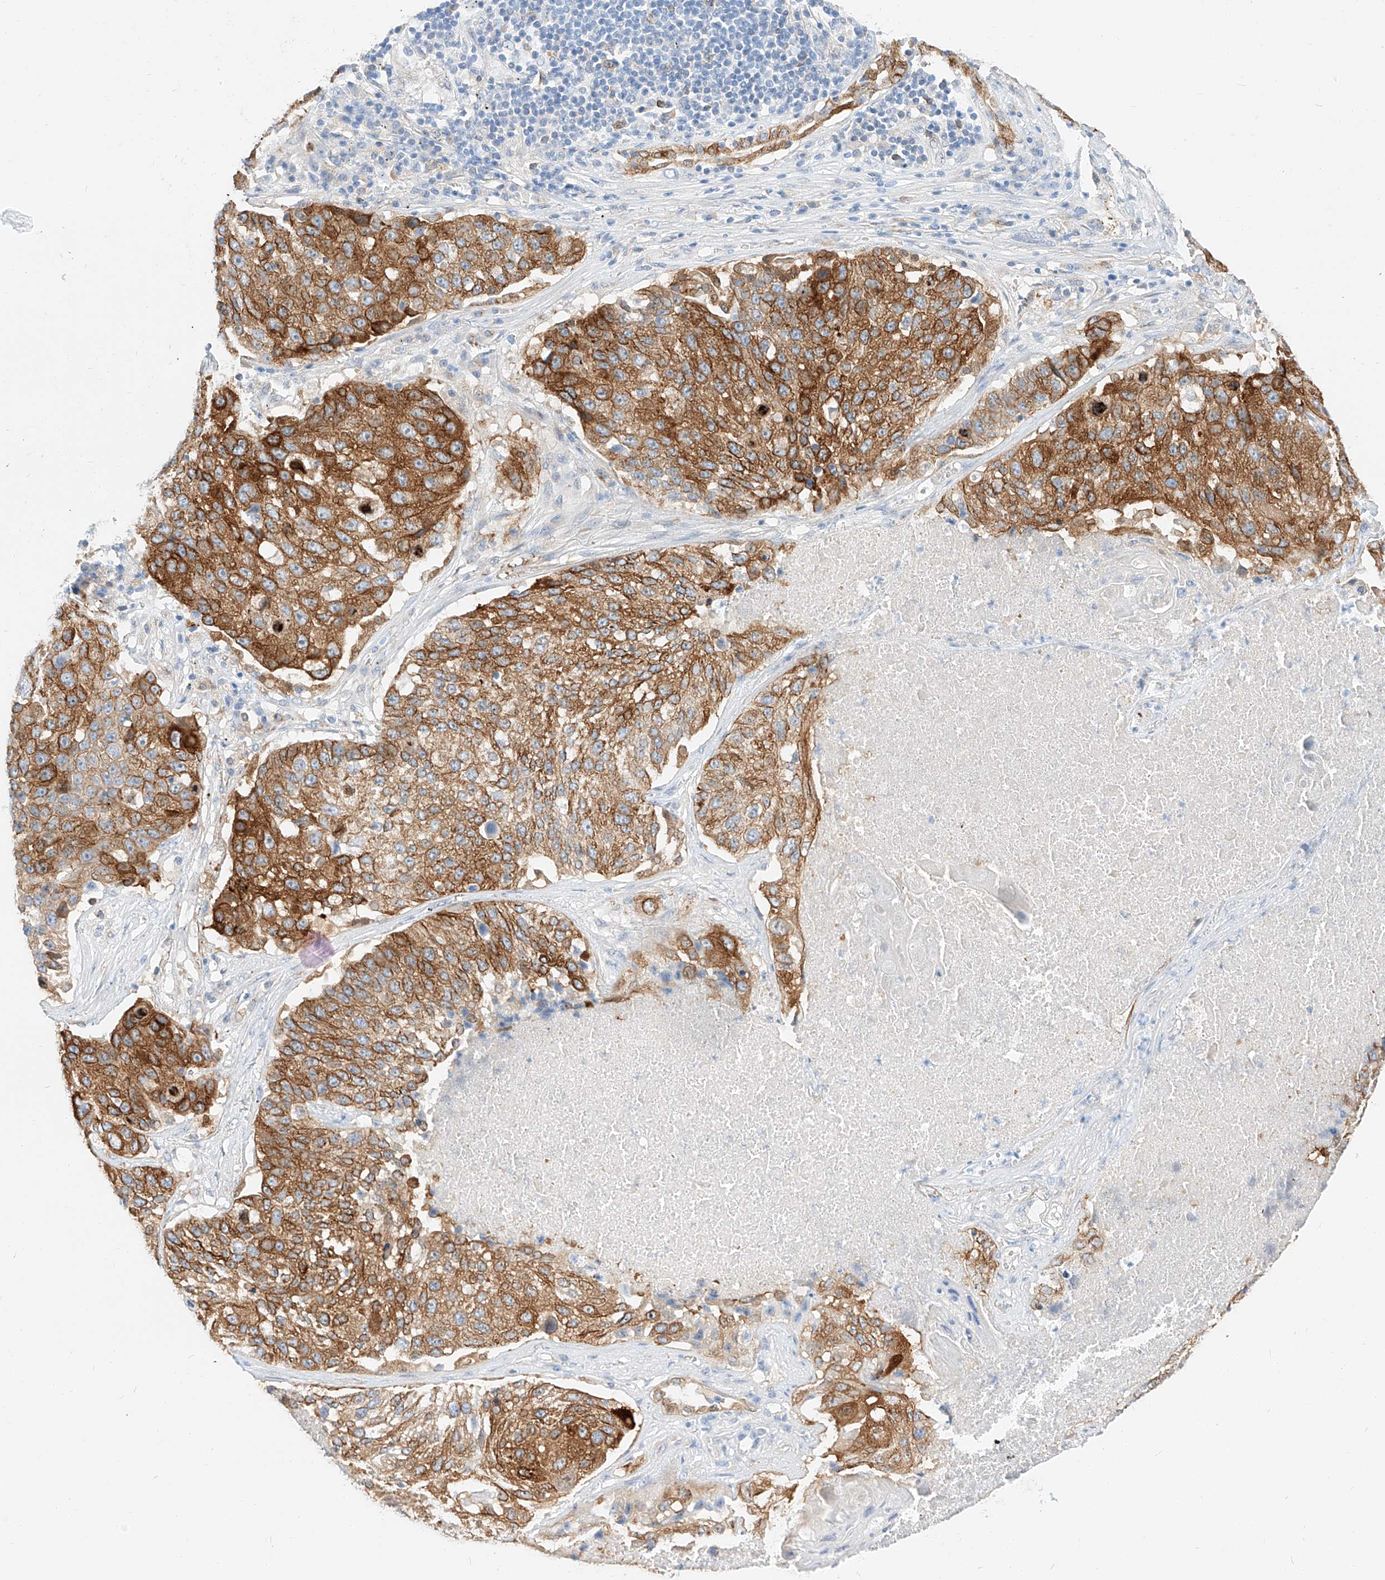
{"staining": {"intensity": "strong", "quantity": ">75%", "location": "cytoplasmic/membranous"}, "tissue": "lung cancer", "cell_type": "Tumor cells", "image_type": "cancer", "snomed": [{"axis": "morphology", "description": "Squamous cell carcinoma, NOS"}, {"axis": "topography", "description": "Lung"}], "caption": "Squamous cell carcinoma (lung) stained with DAB (3,3'-diaminobenzidine) immunohistochemistry (IHC) shows high levels of strong cytoplasmic/membranous staining in about >75% of tumor cells.", "gene": "MAP7", "patient": {"sex": "male", "age": 61}}